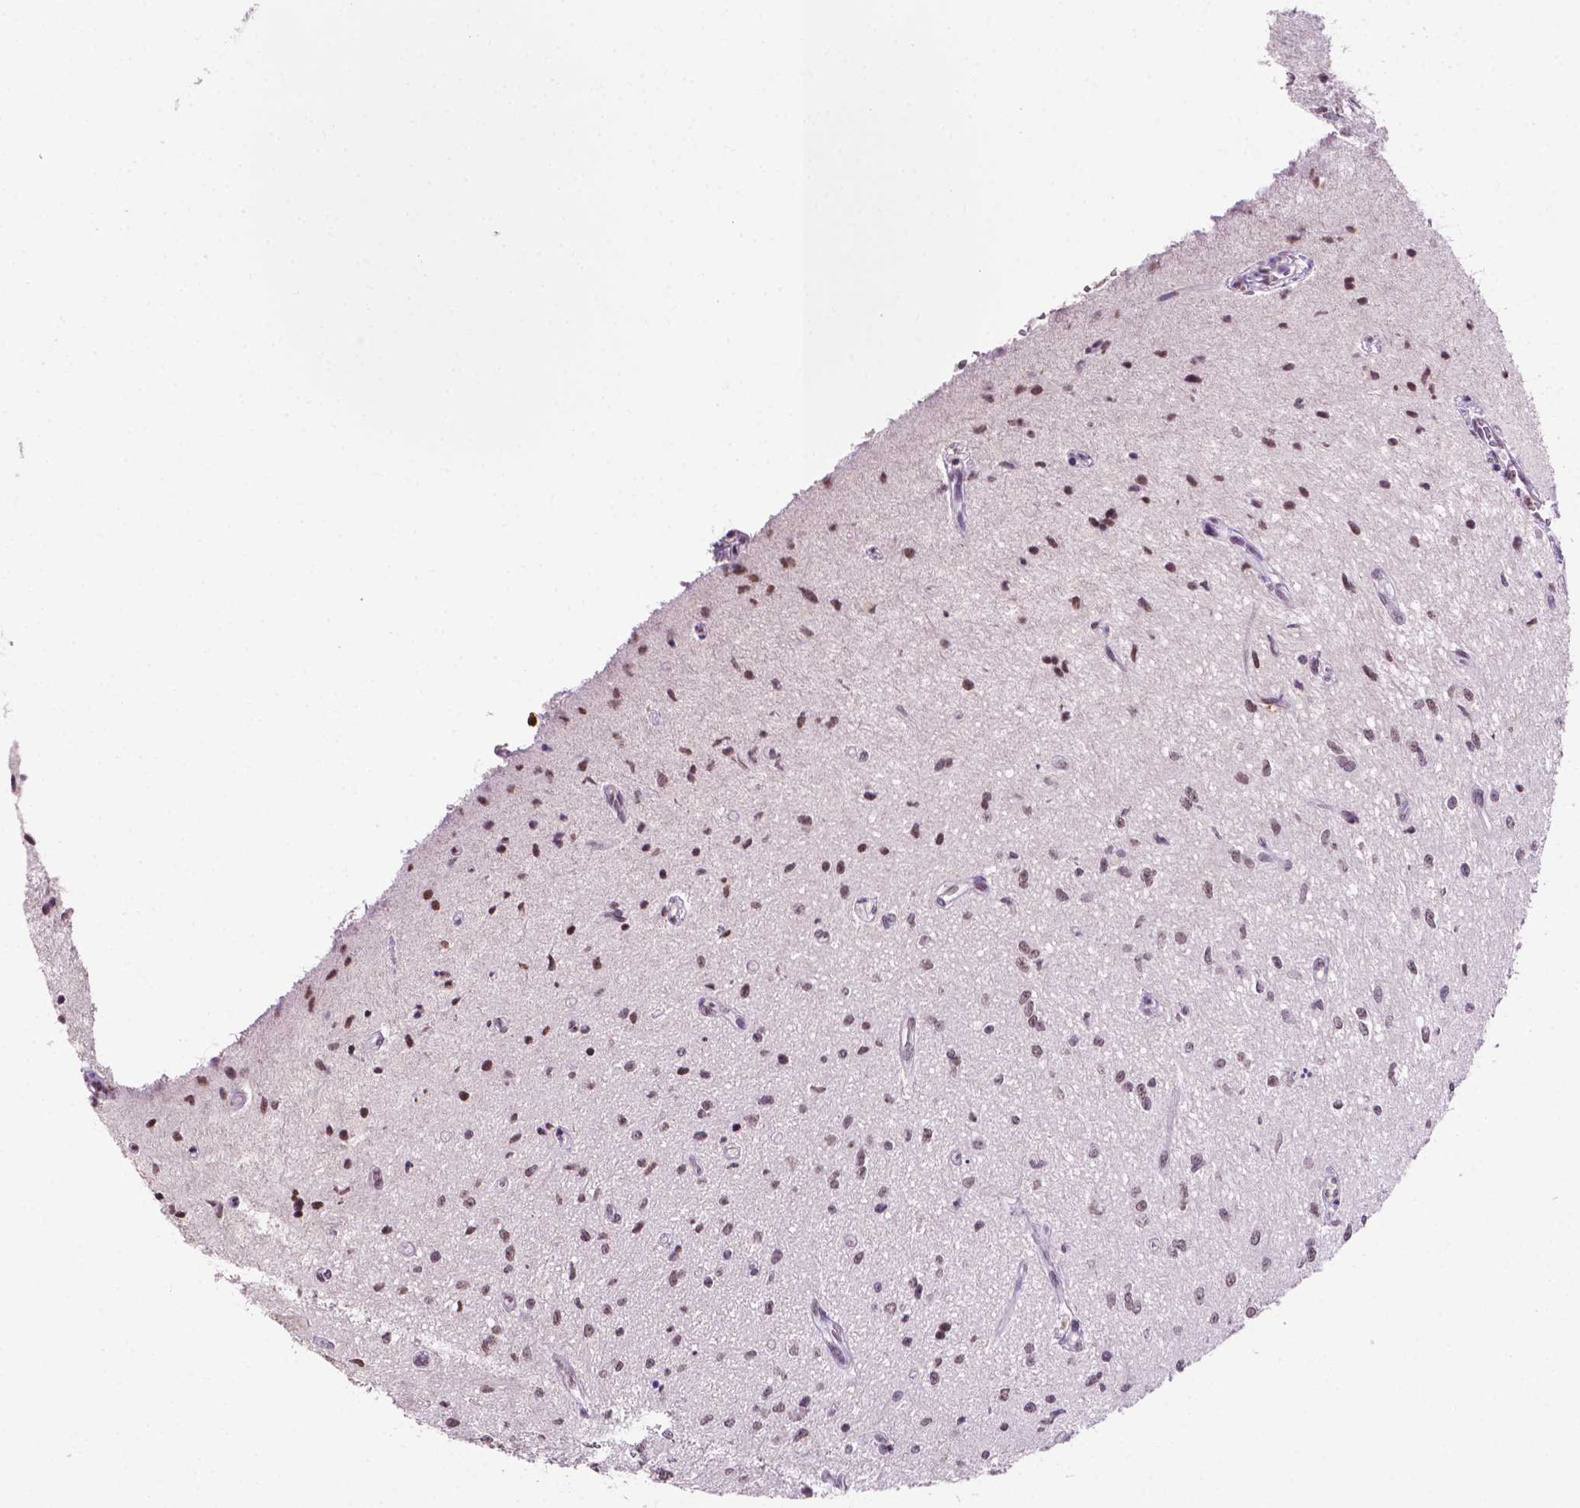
{"staining": {"intensity": "moderate", "quantity": ">75%", "location": "nuclear"}, "tissue": "glioma", "cell_type": "Tumor cells", "image_type": "cancer", "snomed": [{"axis": "morphology", "description": "Glioma, malignant, Low grade"}, {"axis": "topography", "description": "Cerebellum"}], "caption": "Human malignant low-grade glioma stained with a protein marker exhibits moderate staining in tumor cells.", "gene": "PTPN6", "patient": {"sex": "female", "age": 14}}